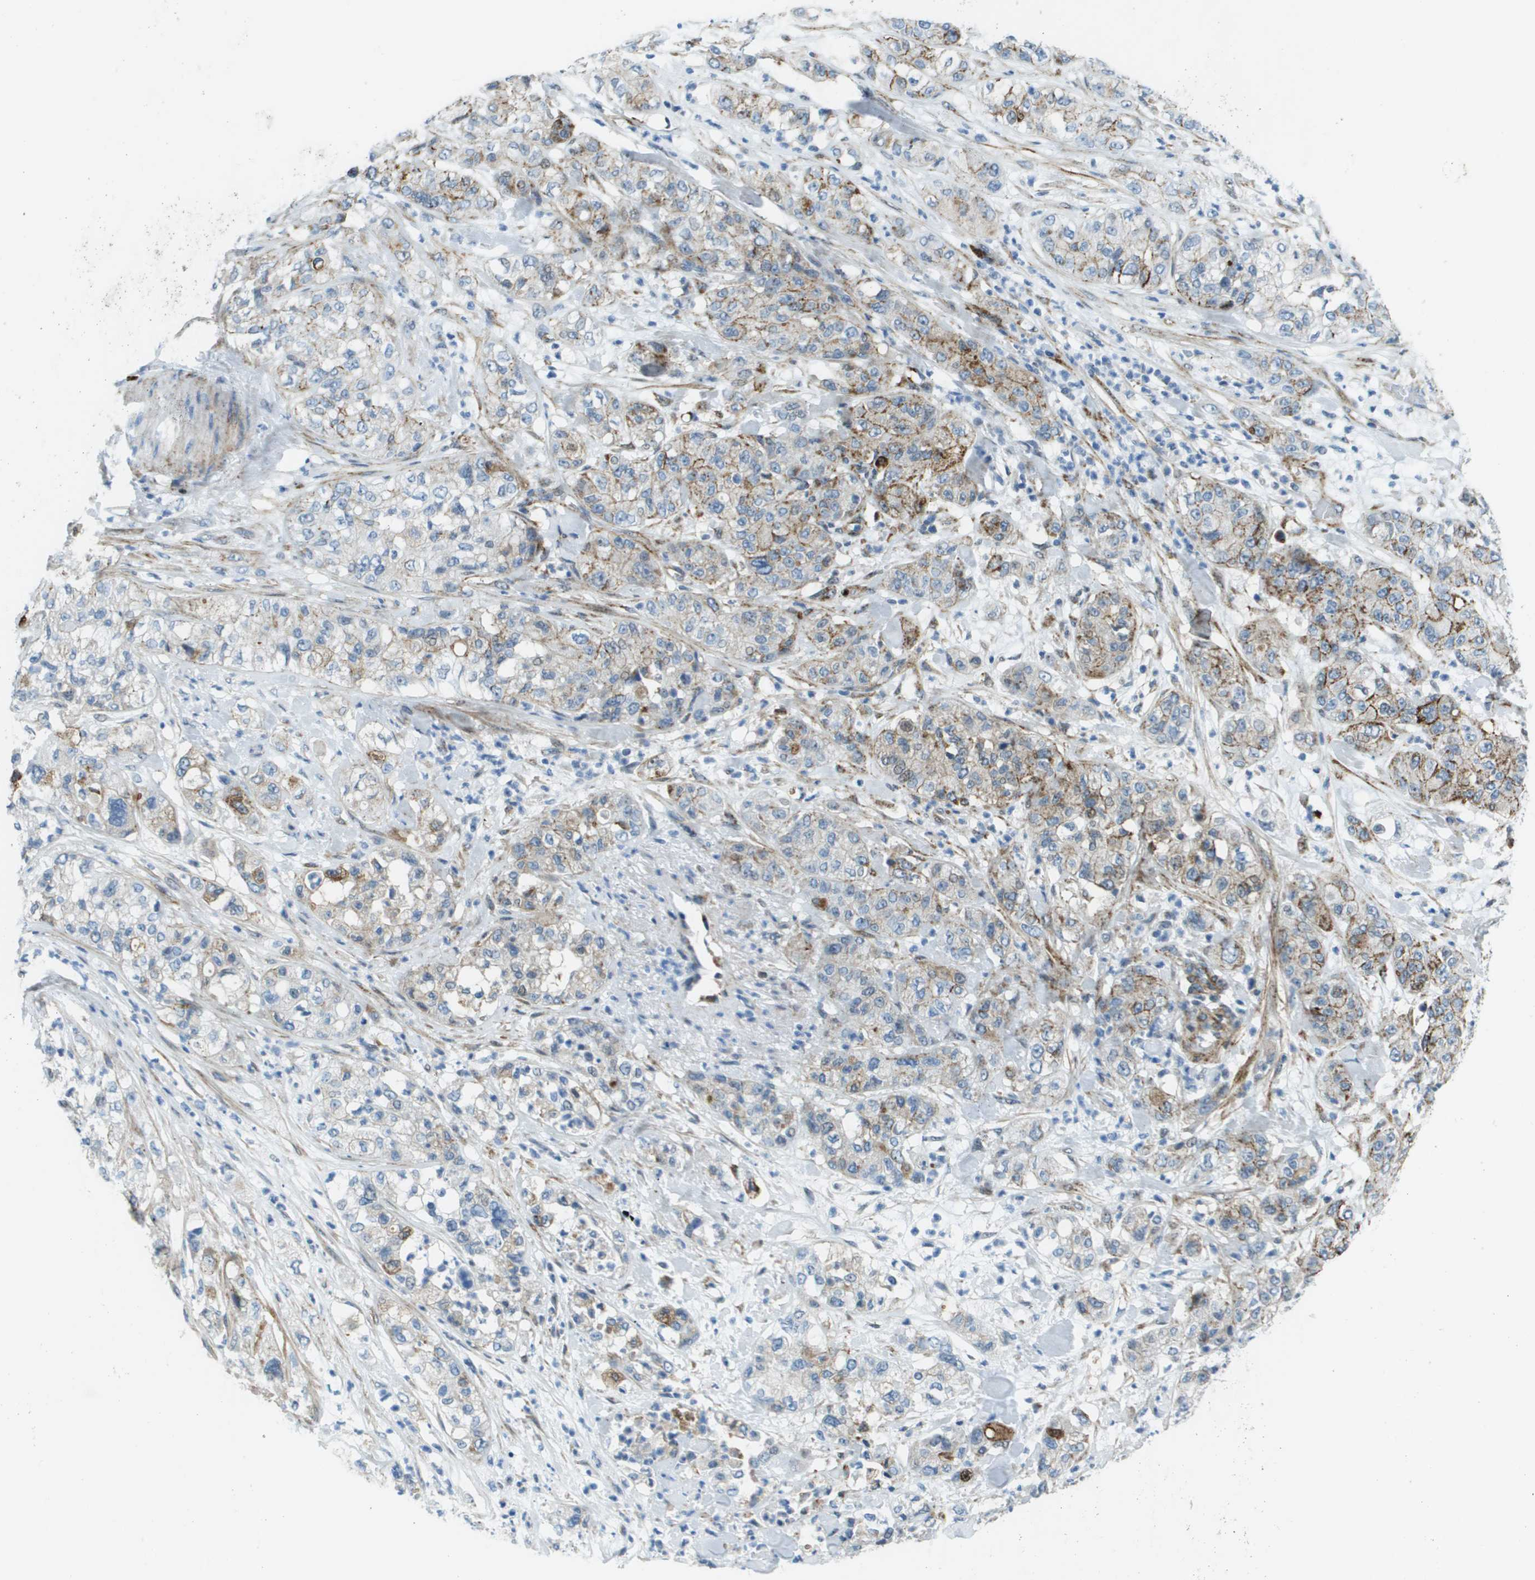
{"staining": {"intensity": "weak", "quantity": "25%-75%", "location": "cytoplasmic/membranous"}, "tissue": "pancreatic cancer", "cell_type": "Tumor cells", "image_type": "cancer", "snomed": [{"axis": "morphology", "description": "Adenocarcinoma, NOS"}, {"axis": "topography", "description": "Pancreas"}], "caption": "This is a micrograph of immunohistochemistry (IHC) staining of adenocarcinoma (pancreatic), which shows weak expression in the cytoplasmic/membranous of tumor cells.", "gene": "SDC1", "patient": {"sex": "female", "age": 78}}